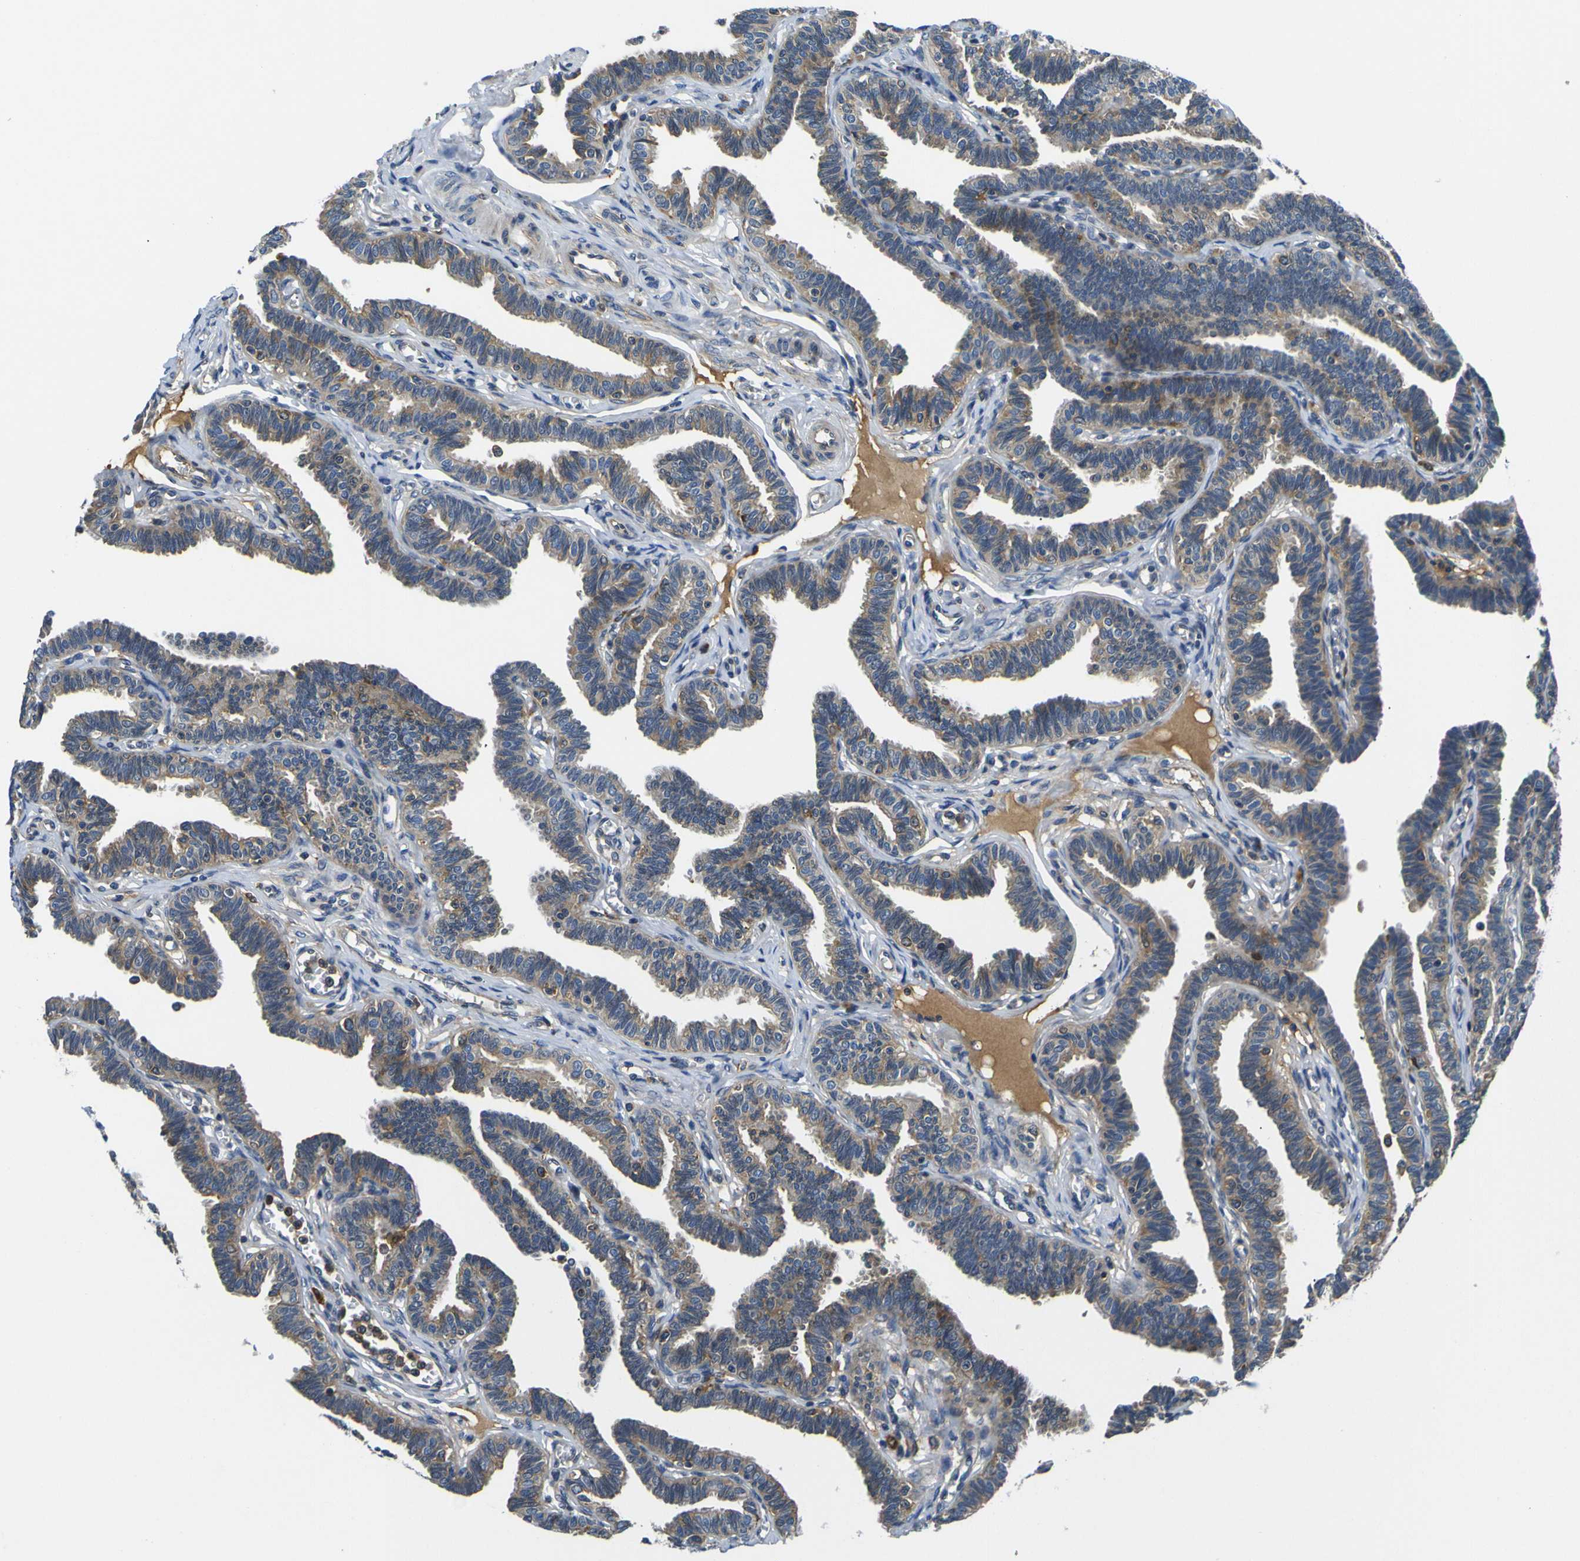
{"staining": {"intensity": "weak", "quantity": ">75%", "location": "cytoplasmic/membranous"}, "tissue": "fallopian tube", "cell_type": "Glandular cells", "image_type": "normal", "snomed": [{"axis": "morphology", "description": "Normal tissue, NOS"}, {"axis": "topography", "description": "Fallopian tube"}, {"axis": "topography", "description": "Ovary"}], "caption": "Fallopian tube stained with DAB IHC demonstrates low levels of weak cytoplasmic/membranous staining in about >75% of glandular cells. Immunohistochemistry stains the protein of interest in brown and the nuclei are stained blue.", "gene": "RAB1B", "patient": {"sex": "female", "age": 23}}